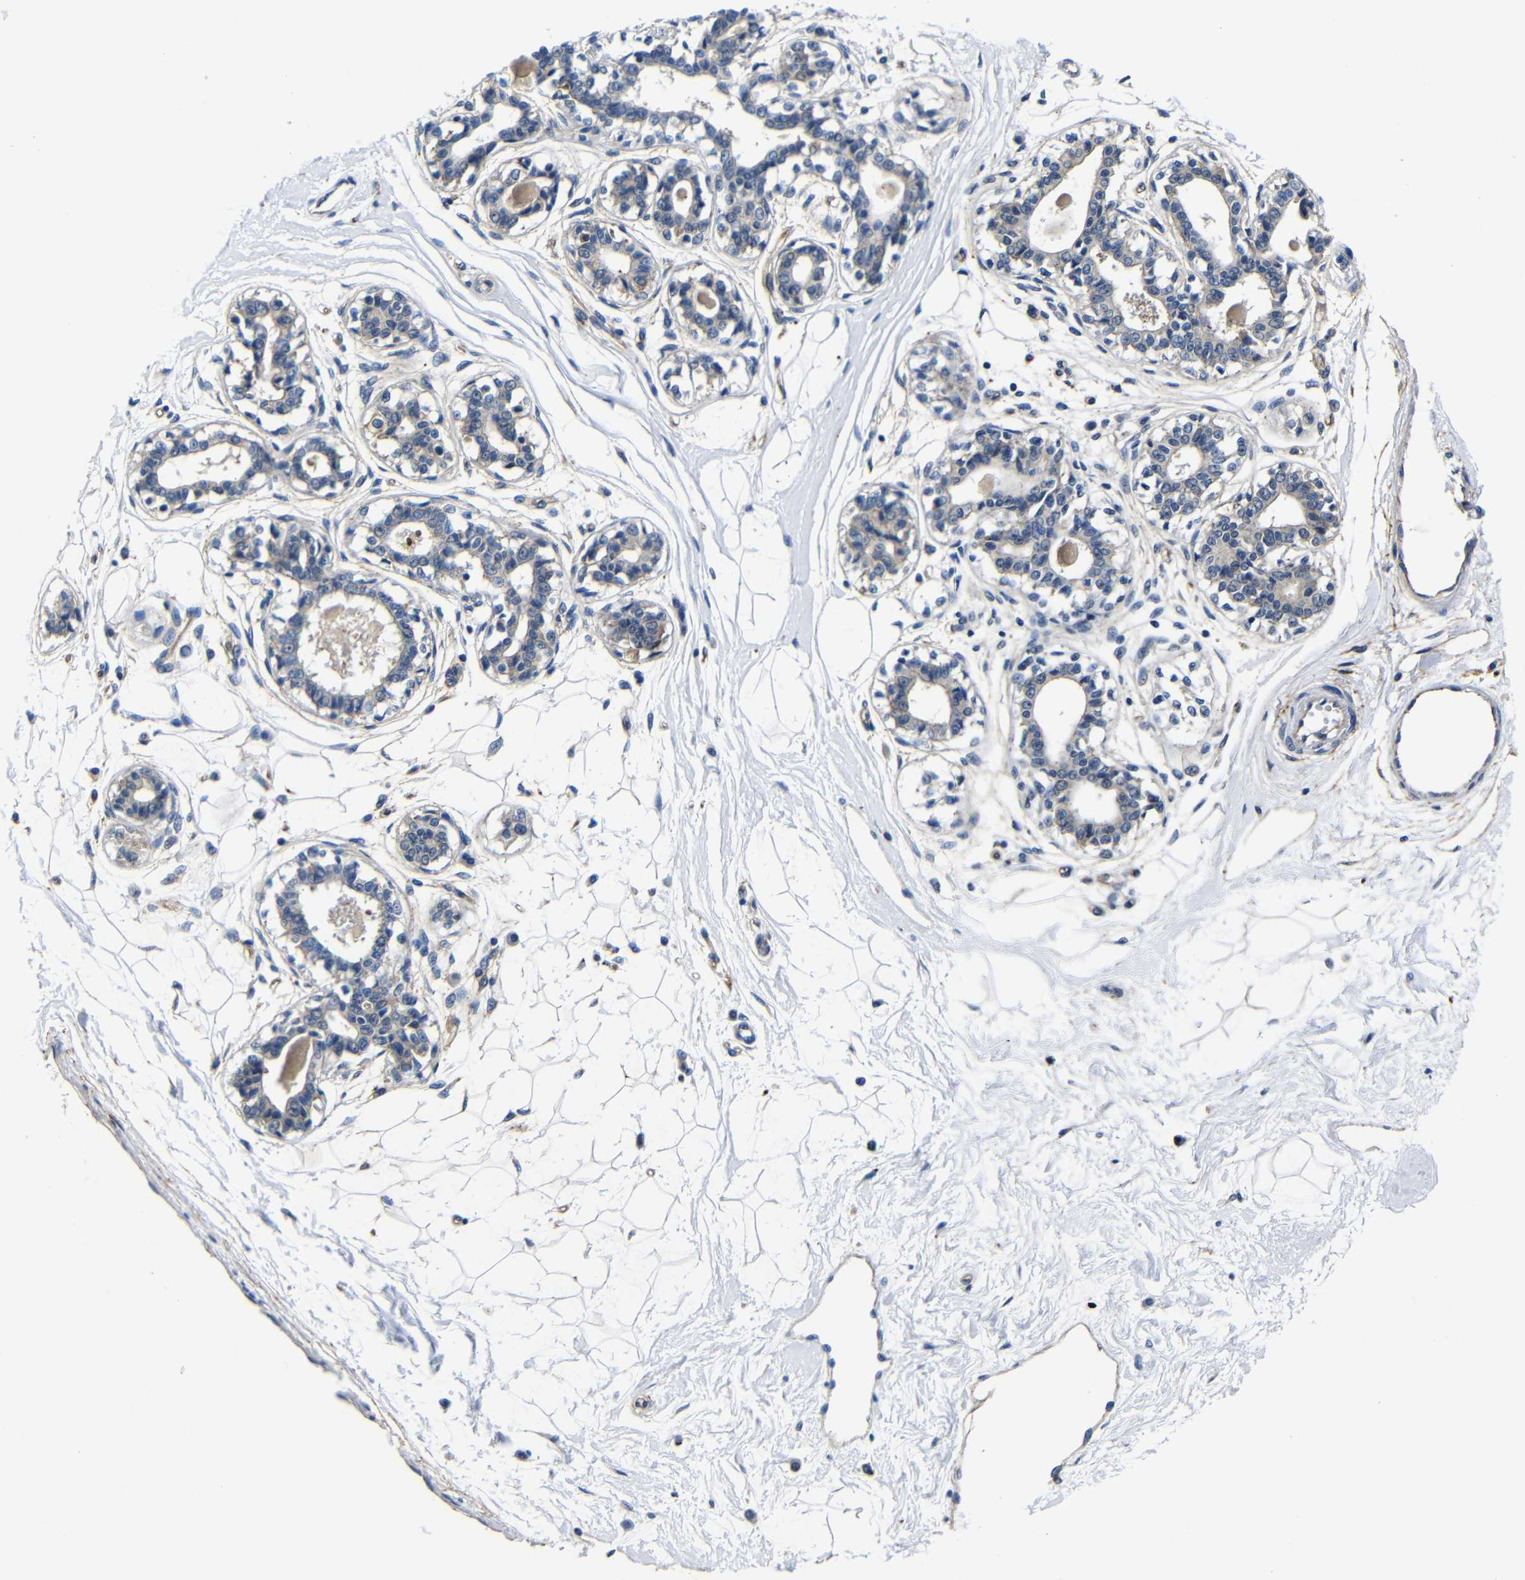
{"staining": {"intensity": "negative", "quantity": "none", "location": "none"}, "tissue": "breast", "cell_type": "Adipocytes", "image_type": "normal", "snomed": [{"axis": "morphology", "description": "Normal tissue, NOS"}, {"axis": "topography", "description": "Breast"}], "caption": "Immunohistochemistry photomicrograph of unremarkable breast: breast stained with DAB (3,3'-diaminobenzidine) exhibits no significant protein staining in adipocytes. Brightfield microscopy of immunohistochemistry (IHC) stained with DAB (3,3'-diaminobenzidine) (brown) and hematoxylin (blue), captured at high magnification.", "gene": "GIMAP2", "patient": {"sex": "female", "age": 45}}